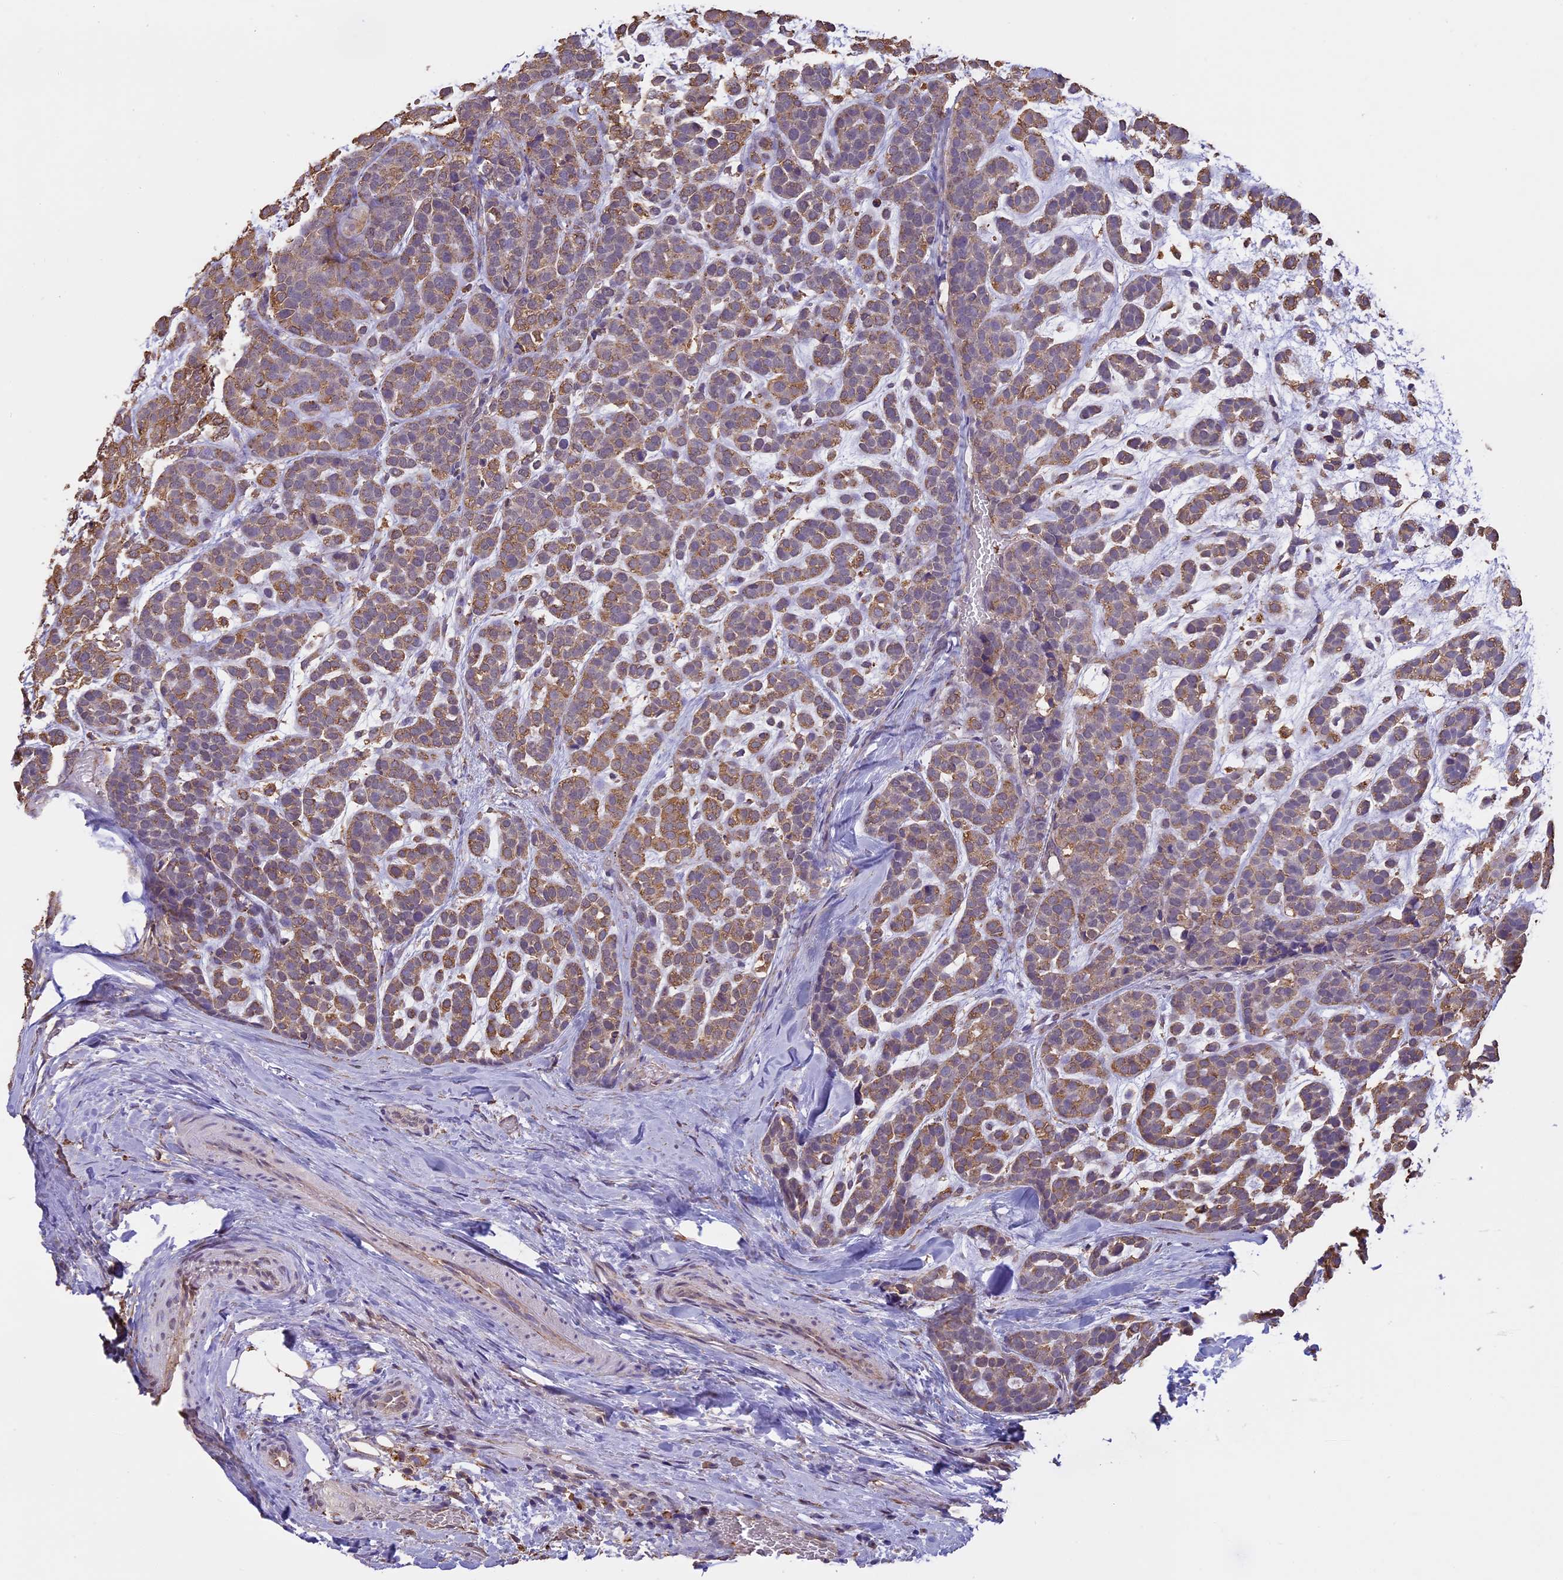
{"staining": {"intensity": "moderate", "quantity": "25%-75%", "location": "cytoplasmic/membranous"}, "tissue": "head and neck cancer", "cell_type": "Tumor cells", "image_type": "cancer", "snomed": [{"axis": "morphology", "description": "Adenocarcinoma, NOS"}, {"axis": "morphology", "description": "Adenoma, NOS"}, {"axis": "topography", "description": "Head-Neck"}], "caption": "Moderate cytoplasmic/membranous positivity is present in approximately 25%-75% of tumor cells in head and neck cancer (adenoma).", "gene": "ARHGAP19", "patient": {"sex": "female", "age": 55}}